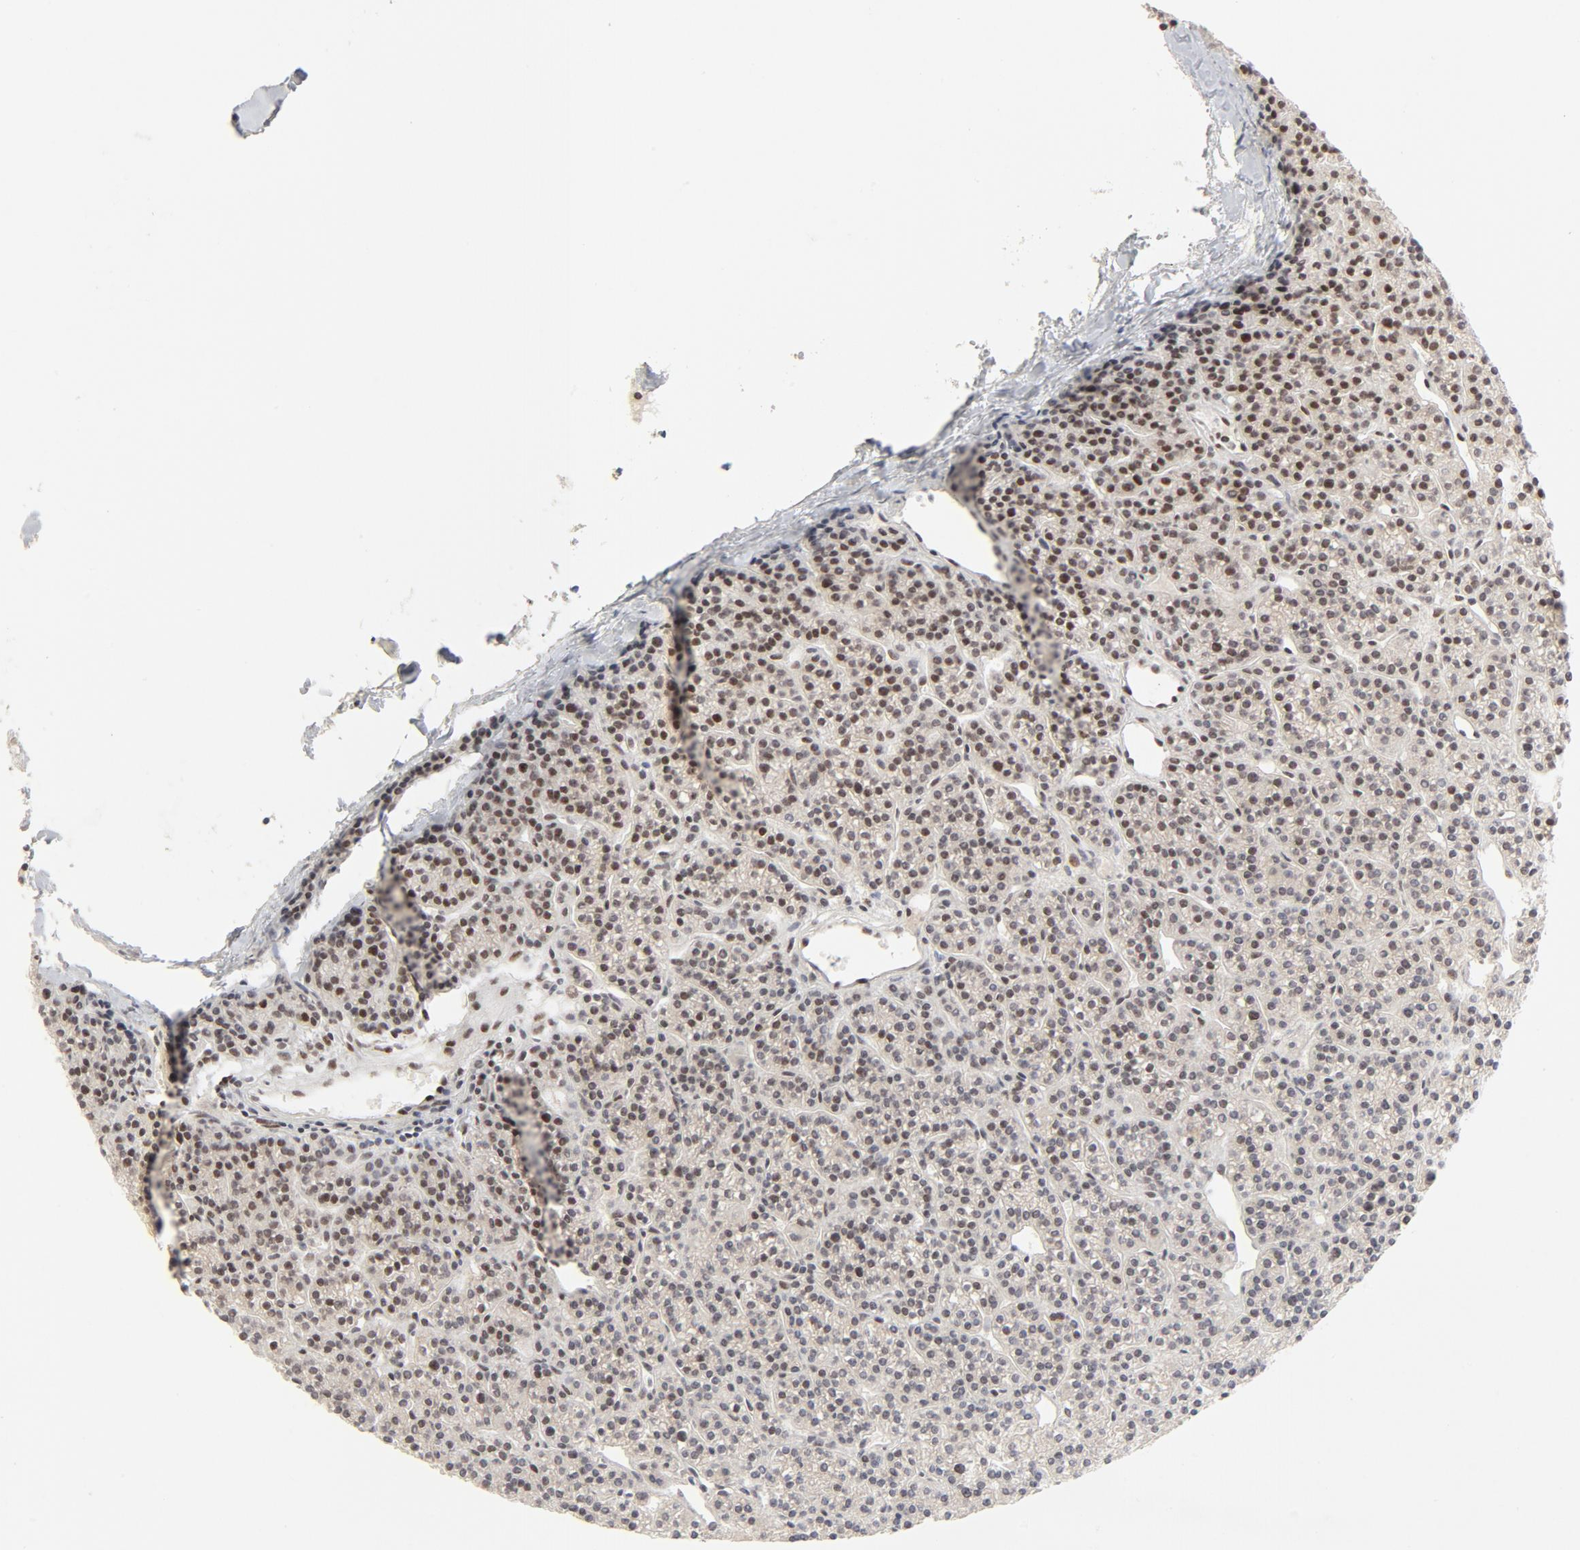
{"staining": {"intensity": "moderate", "quantity": "25%-75%", "location": "nuclear"}, "tissue": "parathyroid gland", "cell_type": "Glandular cells", "image_type": "normal", "snomed": [{"axis": "morphology", "description": "Normal tissue, NOS"}, {"axis": "topography", "description": "Parathyroid gland"}], "caption": "DAB (3,3'-diaminobenzidine) immunohistochemical staining of benign parathyroid gland exhibits moderate nuclear protein positivity in approximately 25%-75% of glandular cells.", "gene": "GTF2H1", "patient": {"sex": "female", "age": 50}}